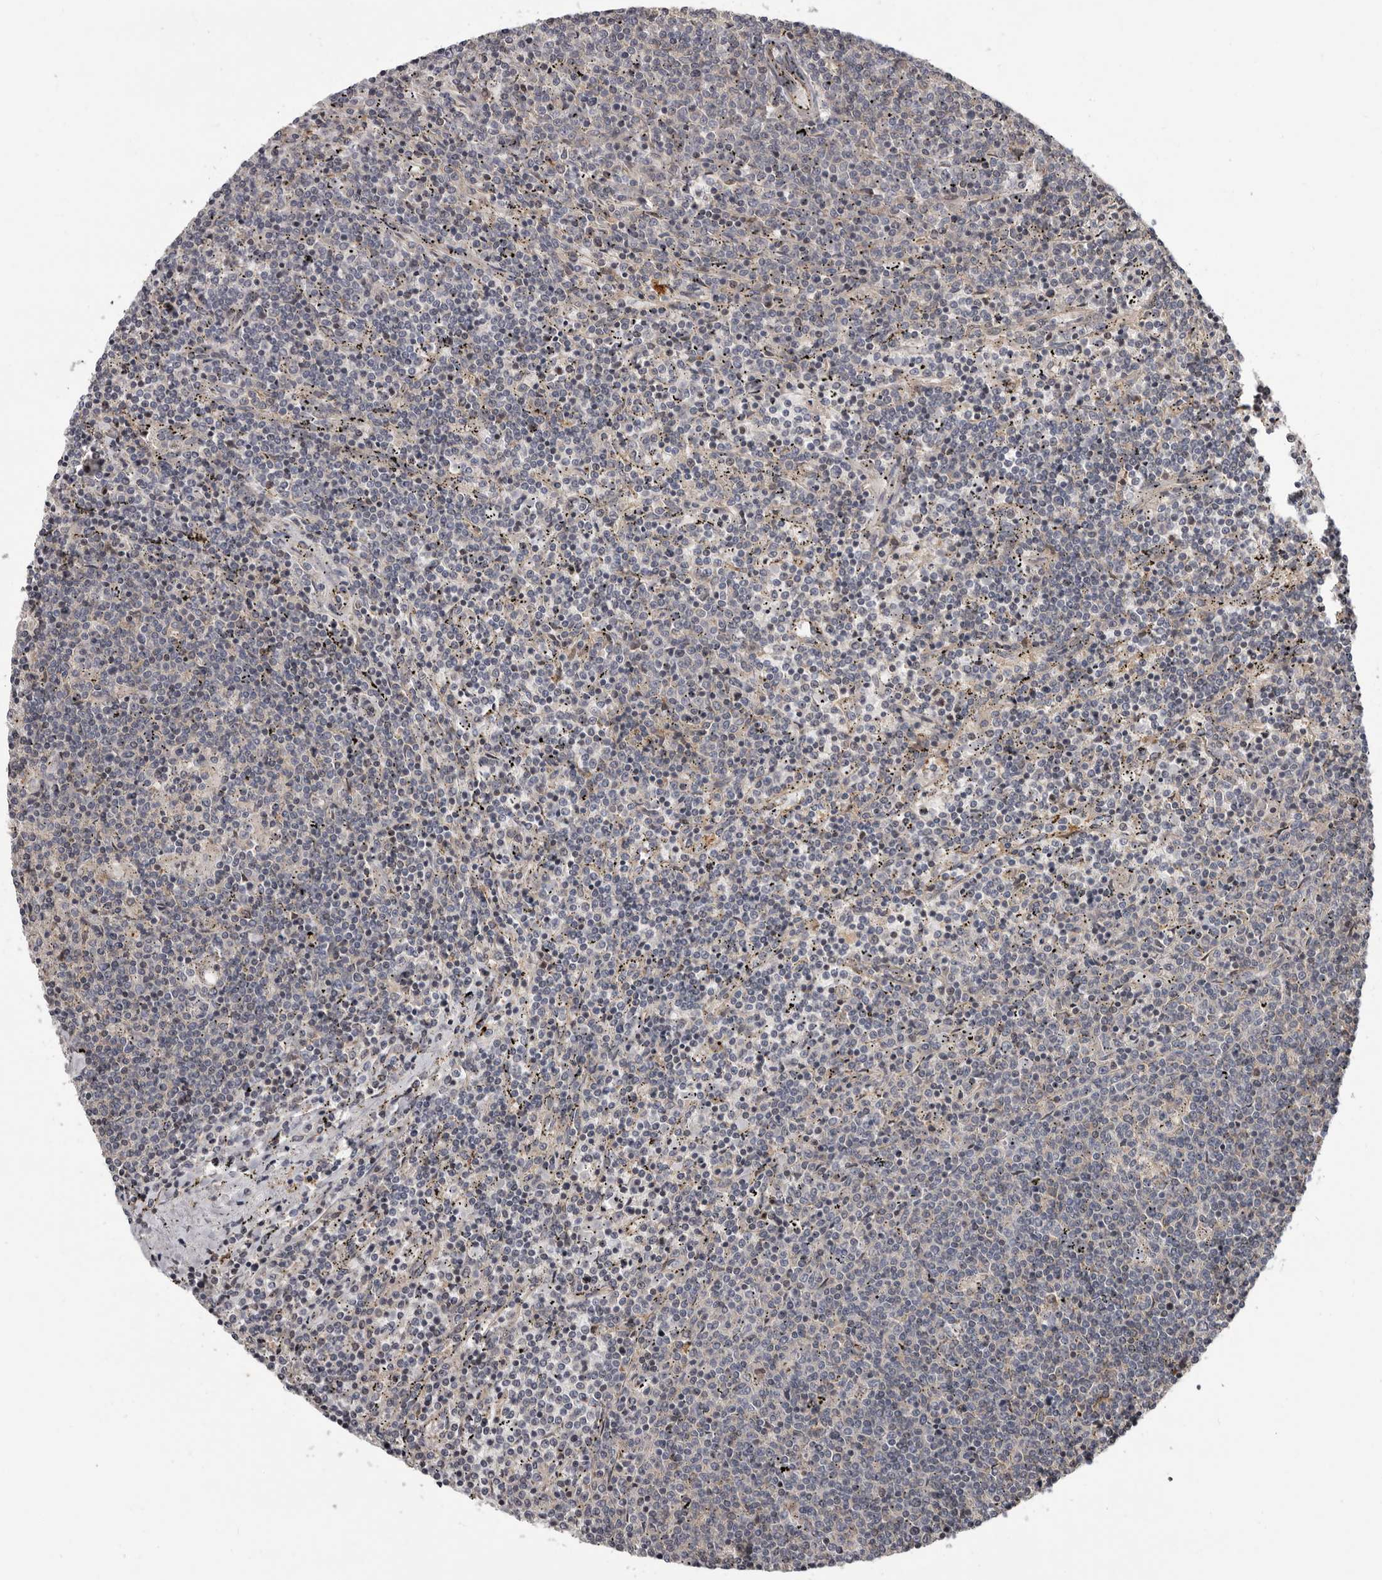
{"staining": {"intensity": "negative", "quantity": "none", "location": "none"}, "tissue": "lymphoma", "cell_type": "Tumor cells", "image_type": "cancer", "snomed": [{"axis": "morphology", "description": "Malignant lymphoma, non-Hodgkin's type, Low grade"}, {"axis": "topography", "description": "Spleen"}], "caption": "Lymphoma stained for a protein using IHC shows no positivity tumor cells.", "gene": "FGFR4", "patient": {"sex": "female", "age": 50}}